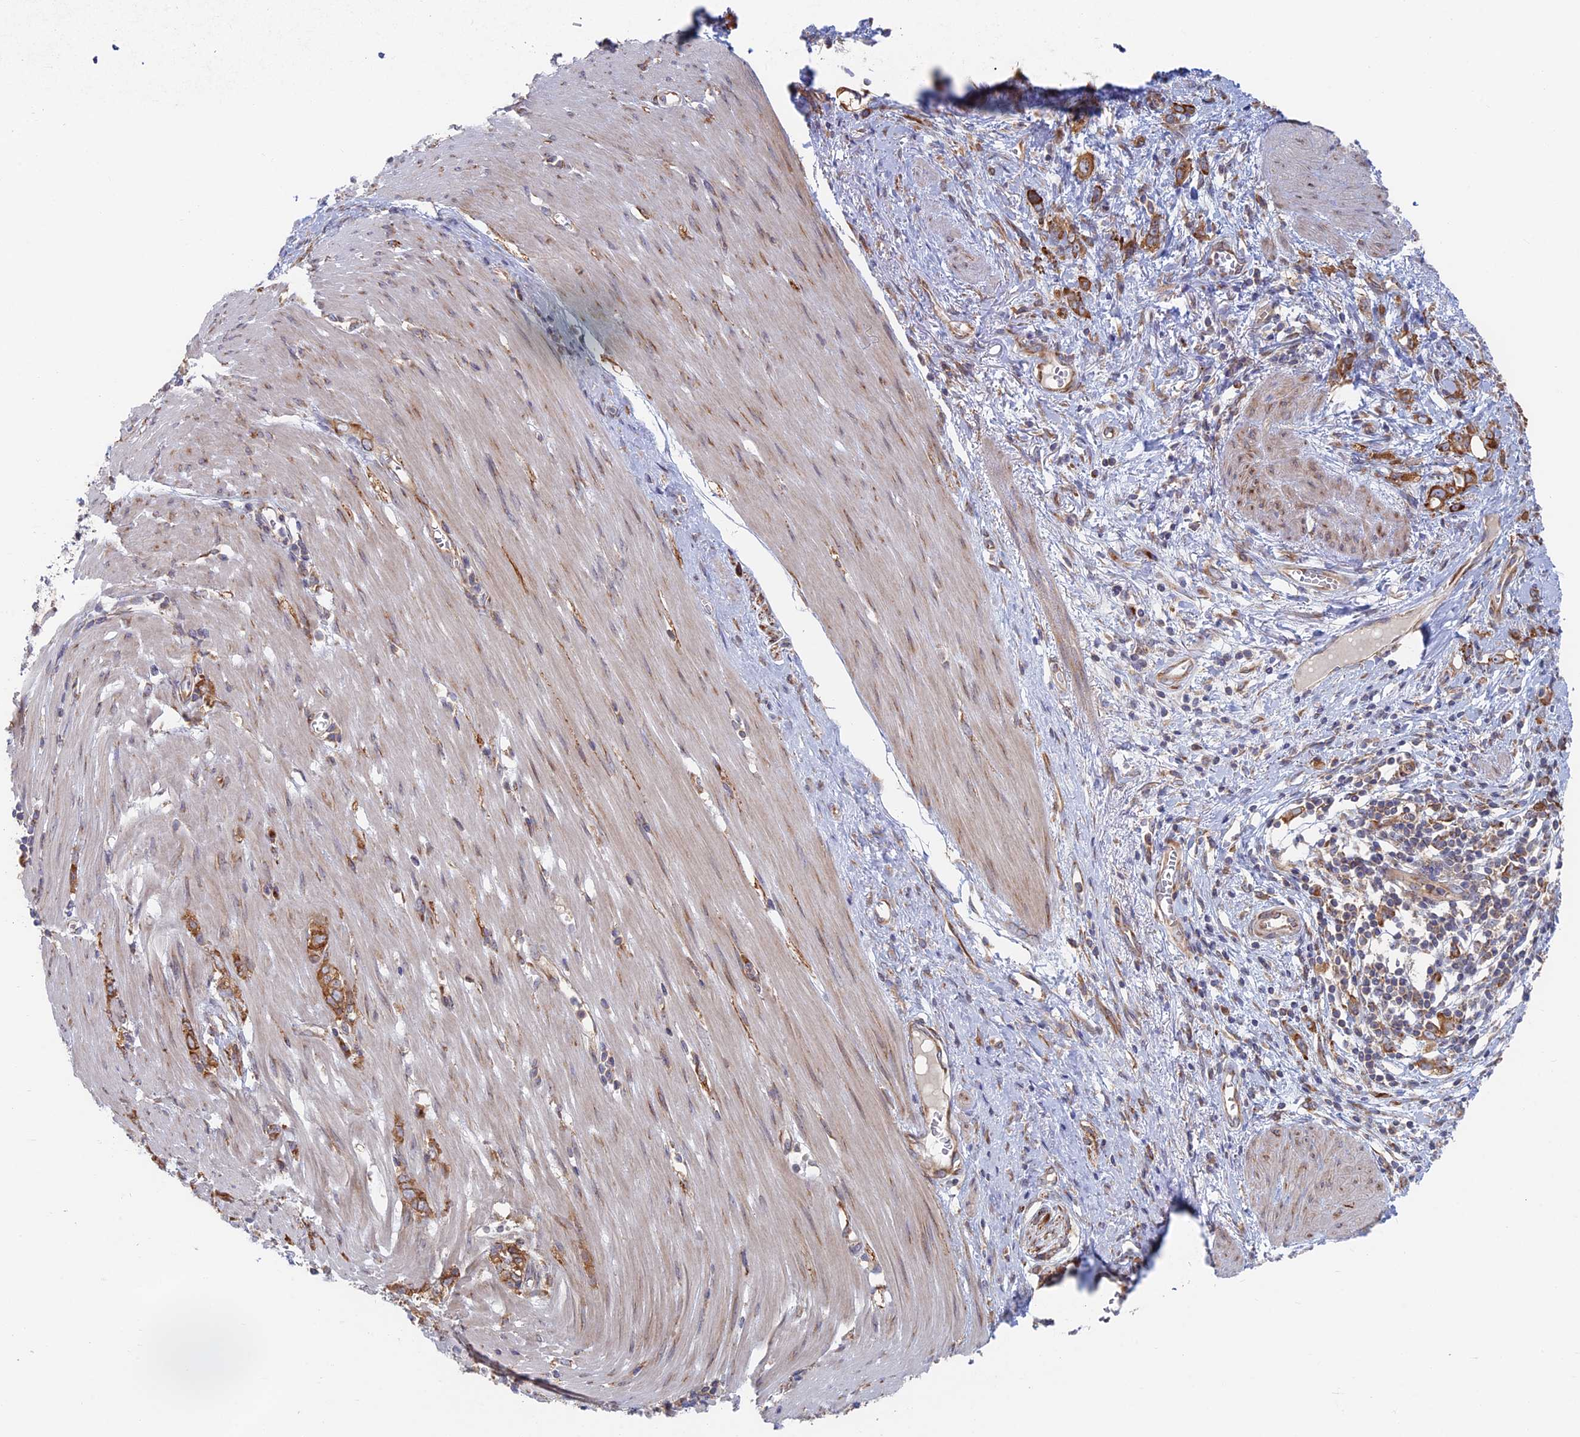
{"staining": {"intensity": "moderate", "quantity": ">75%", "location": "cytoplasmic/membranous"}, "tissue": "stomach cancer", "cell_type": "Tumor cells", "image_type": "cancer", "snomed": [{"axis": "morphology", "description": "Adenocarcinoma, NOS"}, {"axis": "topography", "description": "Stomach"}], "caption": "Immunohistochemistry (IHC) staining of stomach cancer (adenocarcinoma), which shows medium levels of moderate cytoplasmic/membranous staining in about >75% of tumor cells indicating moderate cytoplasmic/membranous protein staining. The staining was performed using DAB (3,3'-diaminobenzidine) (brown) for protein detection and nuclei were counterstained in hematoxylin (blue).", "gene": "TBC1D30", "patient": {"sex": "female", "age": 76}}